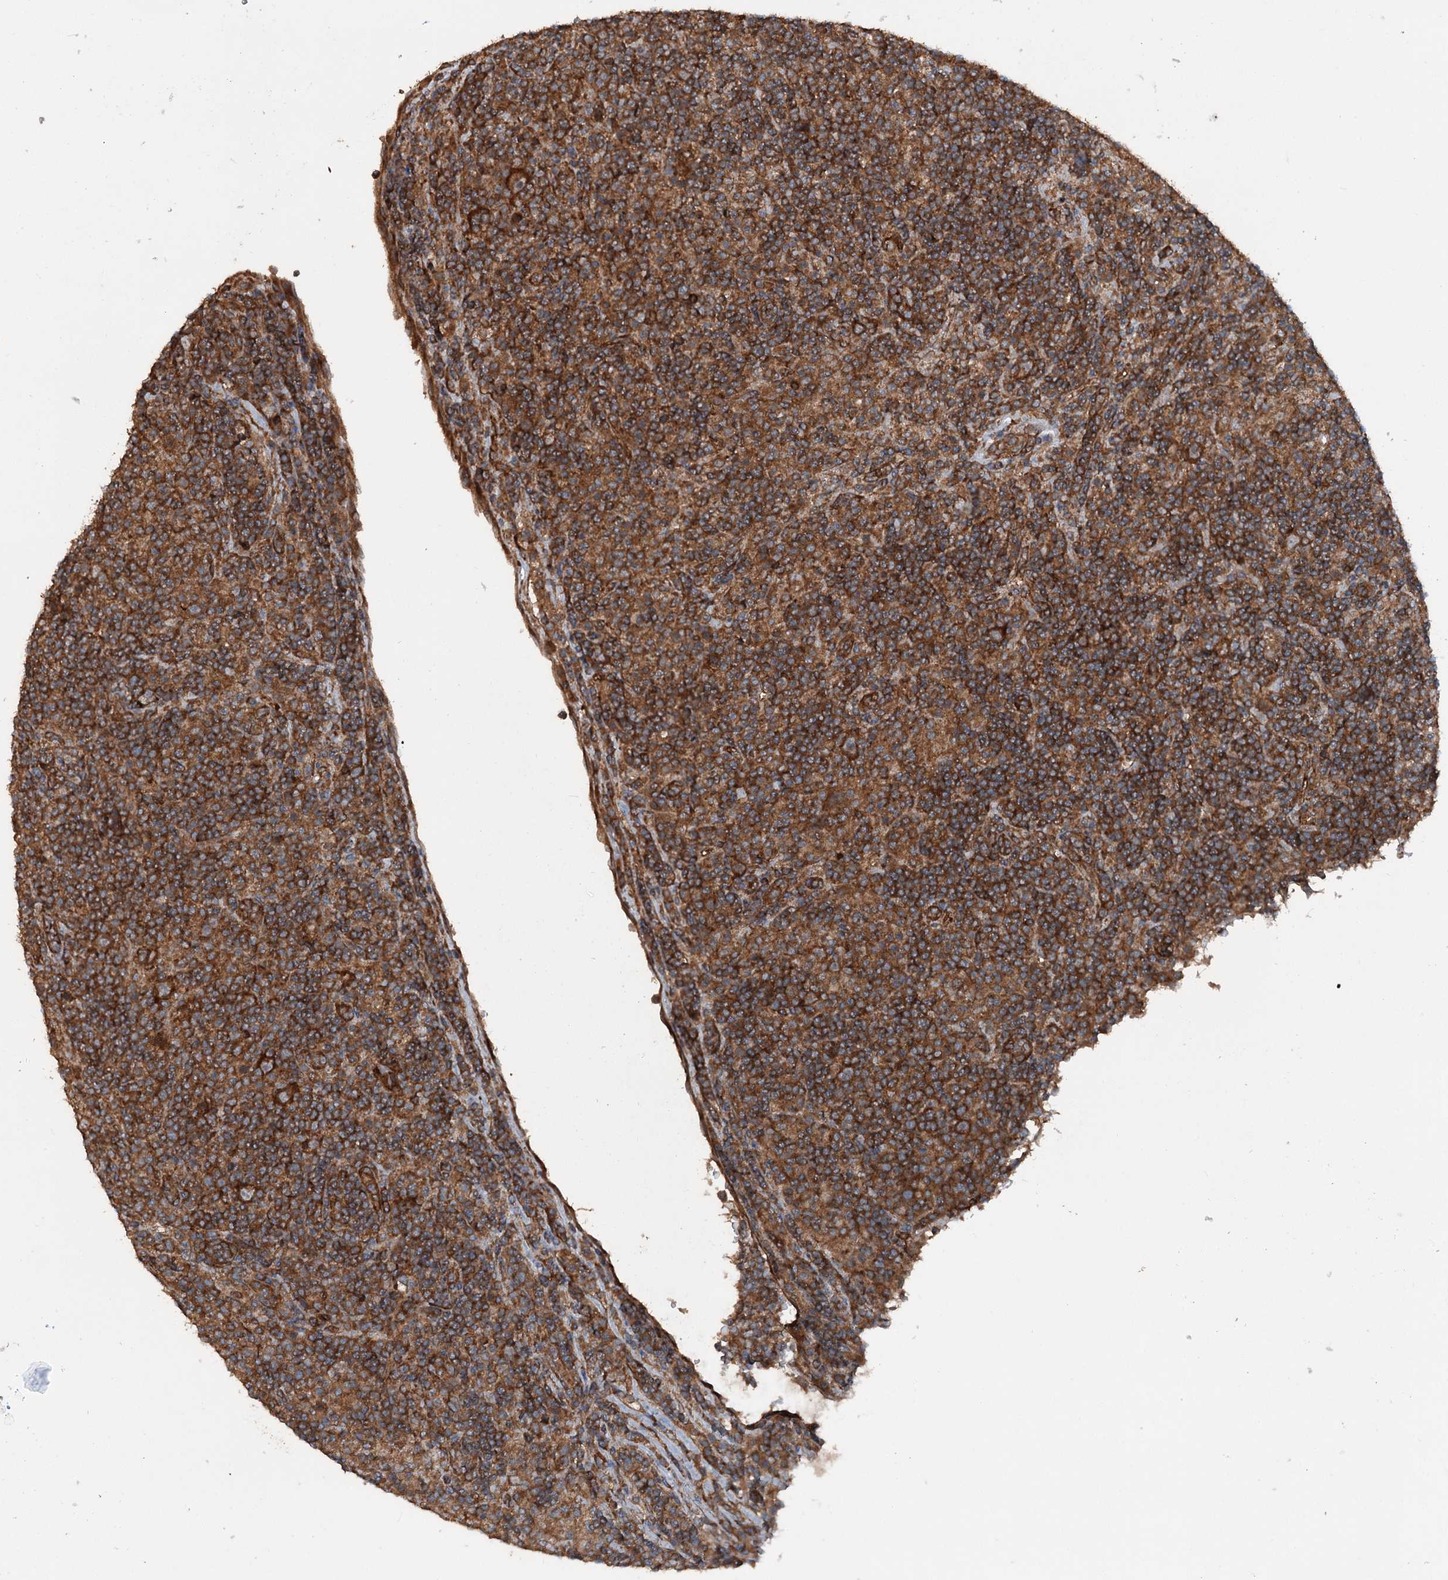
{"staining": {"intensity": "strong", "quantity": ">75%", "location": "cytoplasmic/membranous"}, "tissue": "lymphoma", "cell_type": "Tumor cells", "image_type": "cancer", "snomed": [{"axis": "morphology", "description": "Hodgkin's disease, NOS"}, {"axis": "topography", "description": "Lymph node"}], "caption": "Approximately >75% of tumor cells in human Hodgkin's disease show strong cytoplasmic/membranous protein expression as visualized by brown immunohistochemical staining.", "gene": "RNF214", "patient": {"sex": "male", "age": 70}}